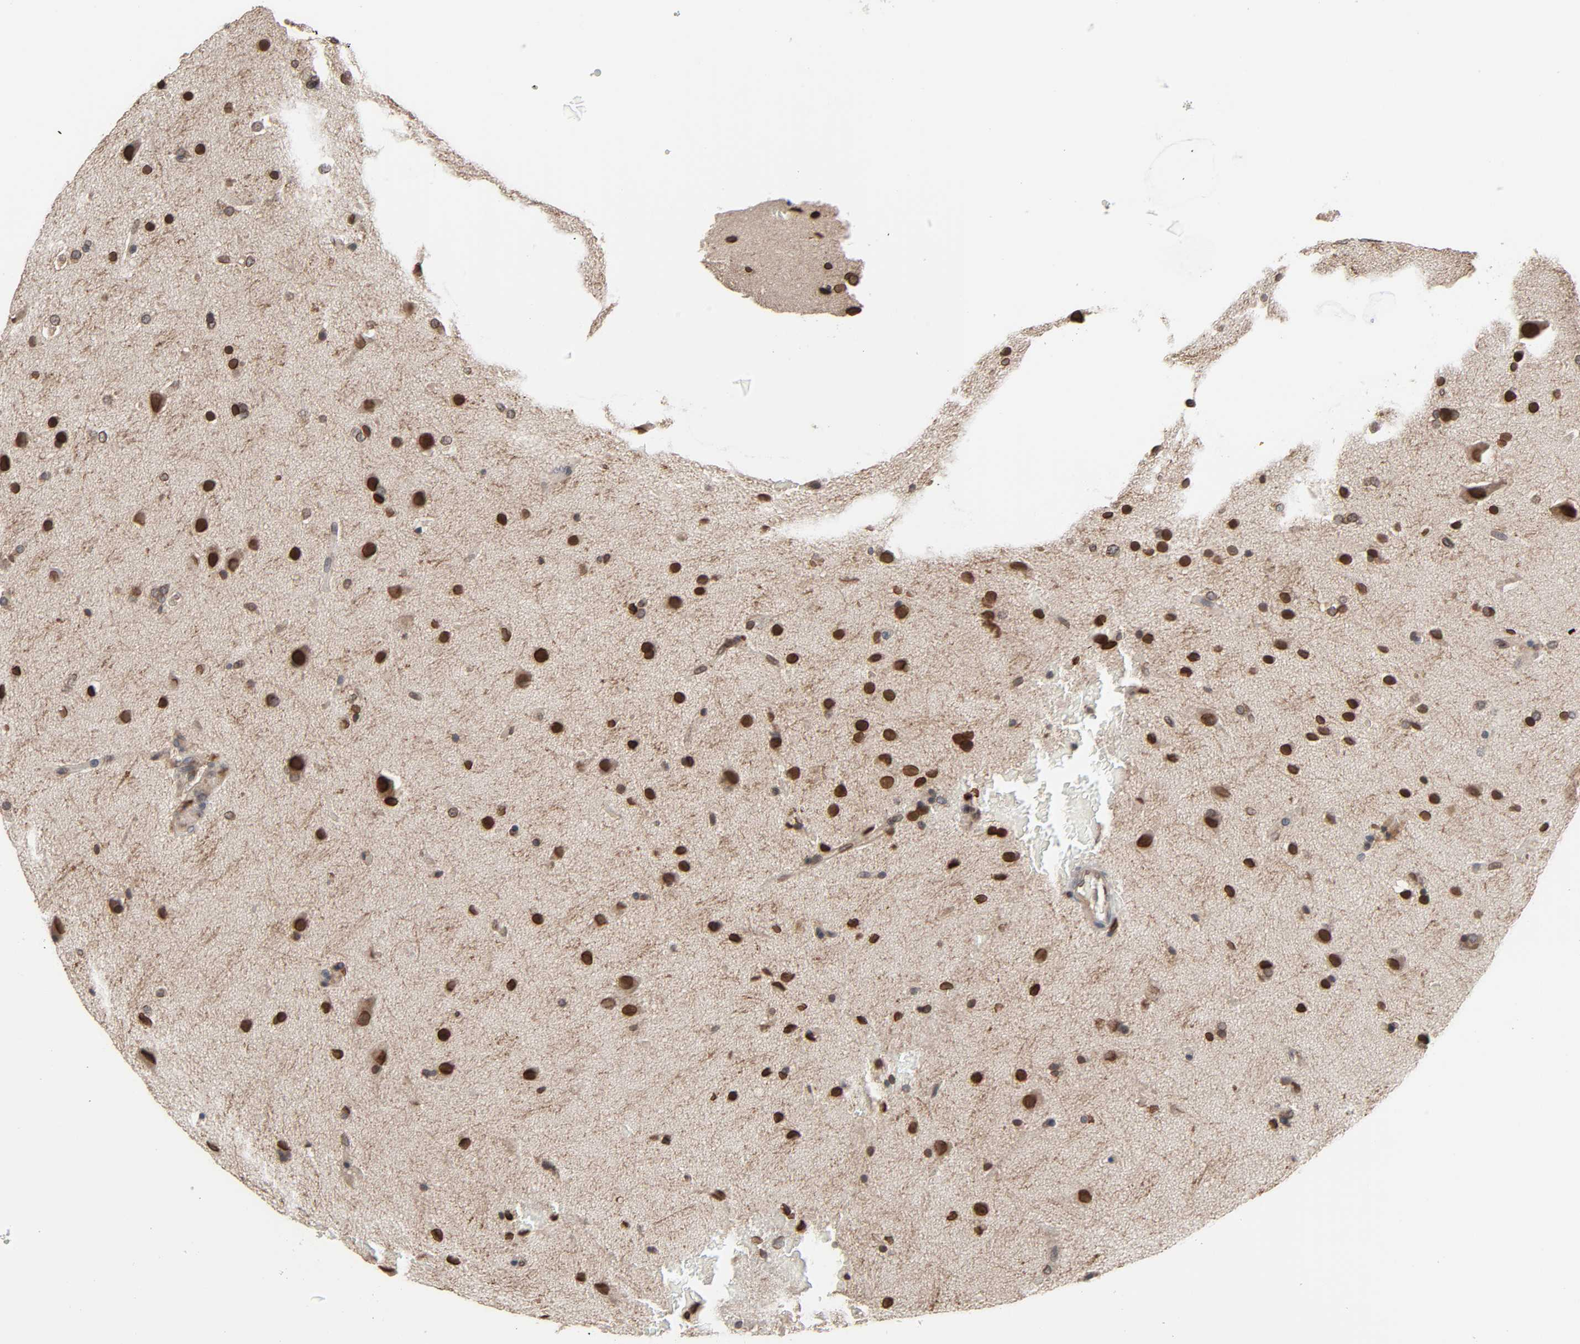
{"staining": {"intensity": "strong", "quantity": ">75%", "location": "cytoplasmic/membranous,nuclear"}, "tissue": "glioma", "cell_type": "Tumor cells", "image_type": "cancer", "snomed": [{"axis": "morphology", "description": "Glioma, malignant, Low grade"}, {"axis": "topography", "description": "Cerebral cortex"}], "caption": "IHC photomicrograph of malignant glioma (low-grade) stained for a protein (brown), which exhibits high levels of strong cytoplasmic/membranous and nuclear positivity in about >75% of tumor cells.", "gene": "CCDC175", "patient": {"sex": "female", "age": 47}}